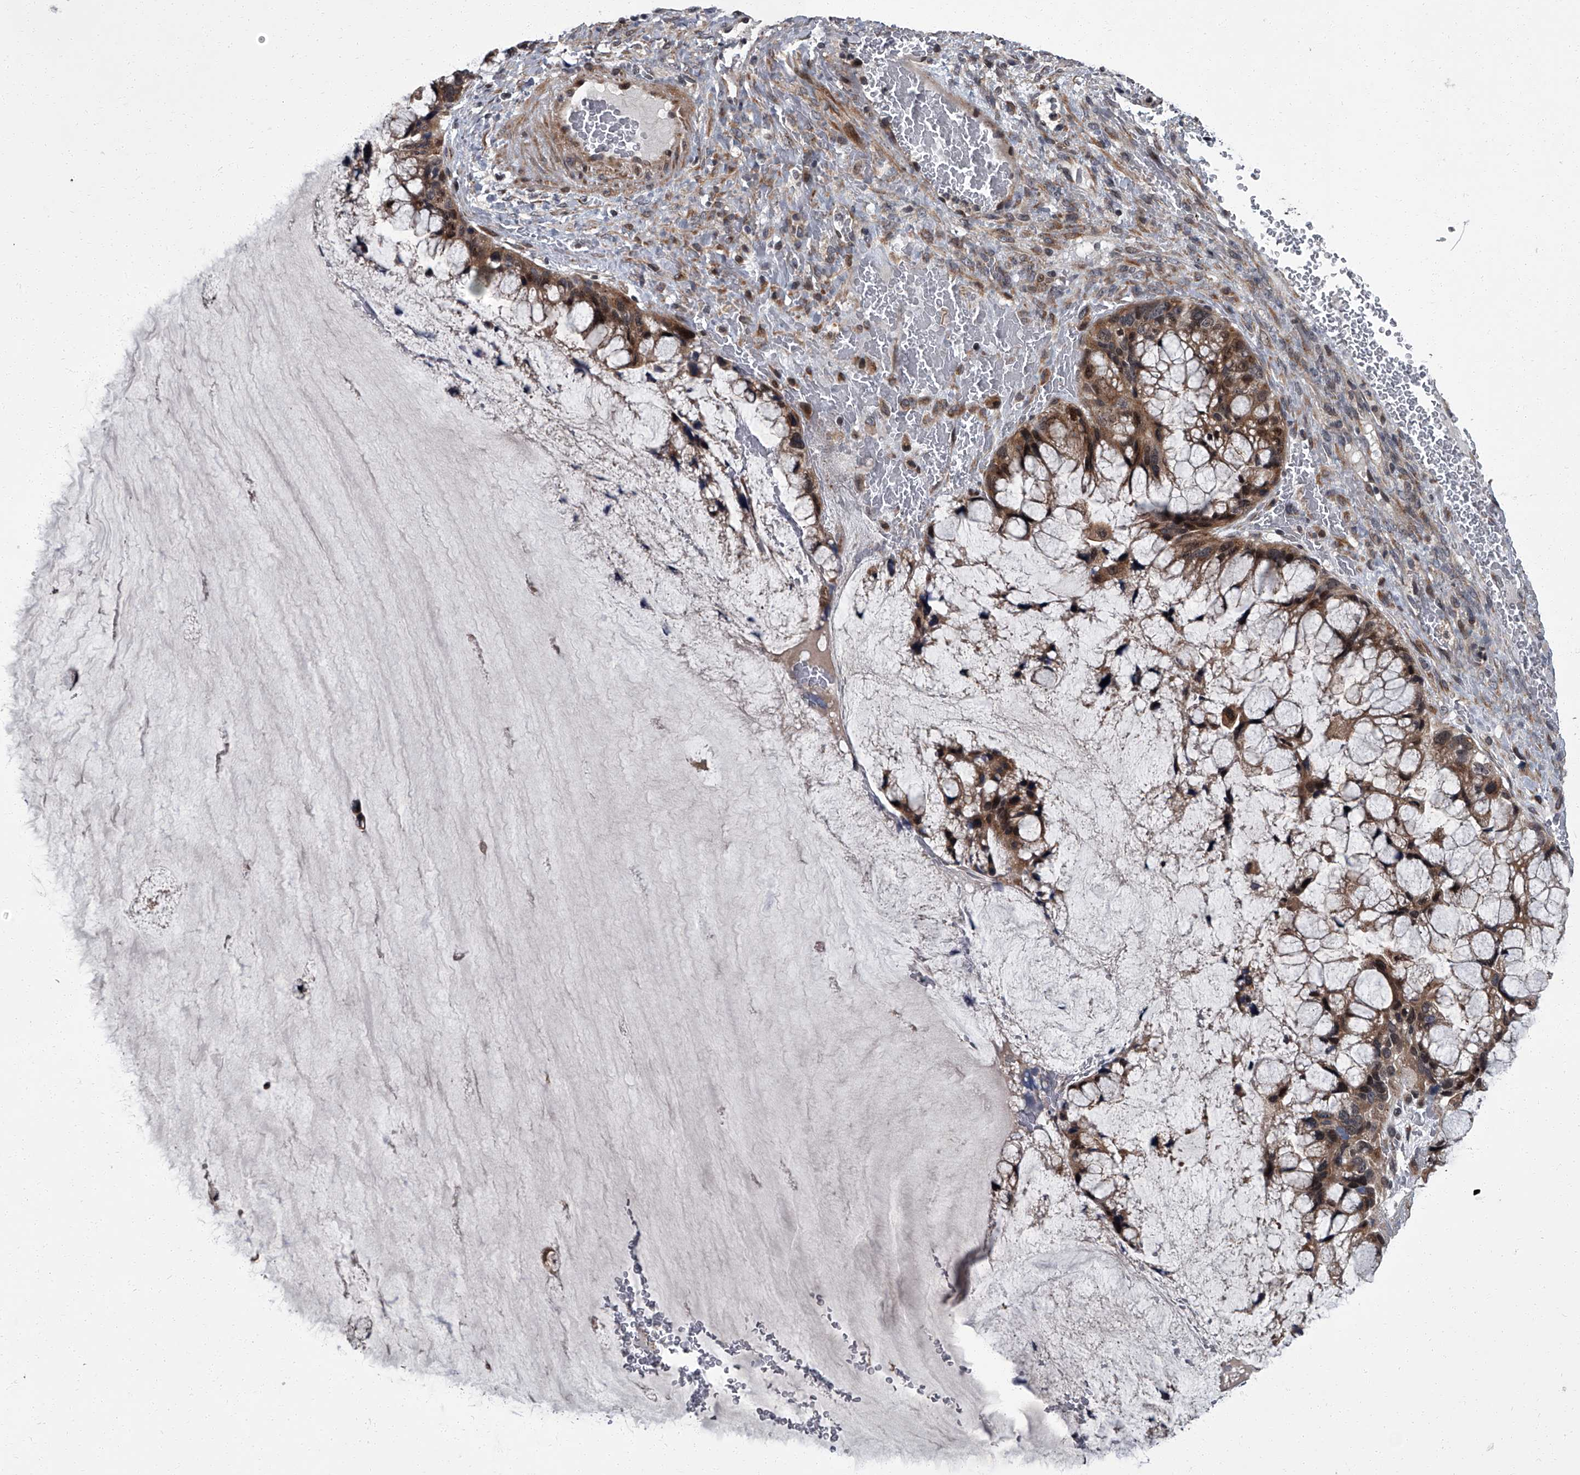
{"staining": {"intensity": "moderate", "quantity": ">75%", "location": "cytoplasmic/membranous,nuclear"}, "tissue": "ovarian cancer", "cell_type": "Tumor cells", "image_type": "cancer", "snomed": [{"axis": "morphology", "description": "Cystadenocarcinoma, mucinous, NOS"}, {"axis": "topography", "description": "Ovary"}], "caption": "DAB (3,3'-diaminobenzidine) immunohistochemical staining of human ovarian cancer (mucinous cystadenocarcinoma) demonstrates moderate cytoplasmic/membranous and nuclear protein expression in about >75% of tumor cells.", "gene": "ZNF274", "patient": {"sex": "female", "age": 37}}